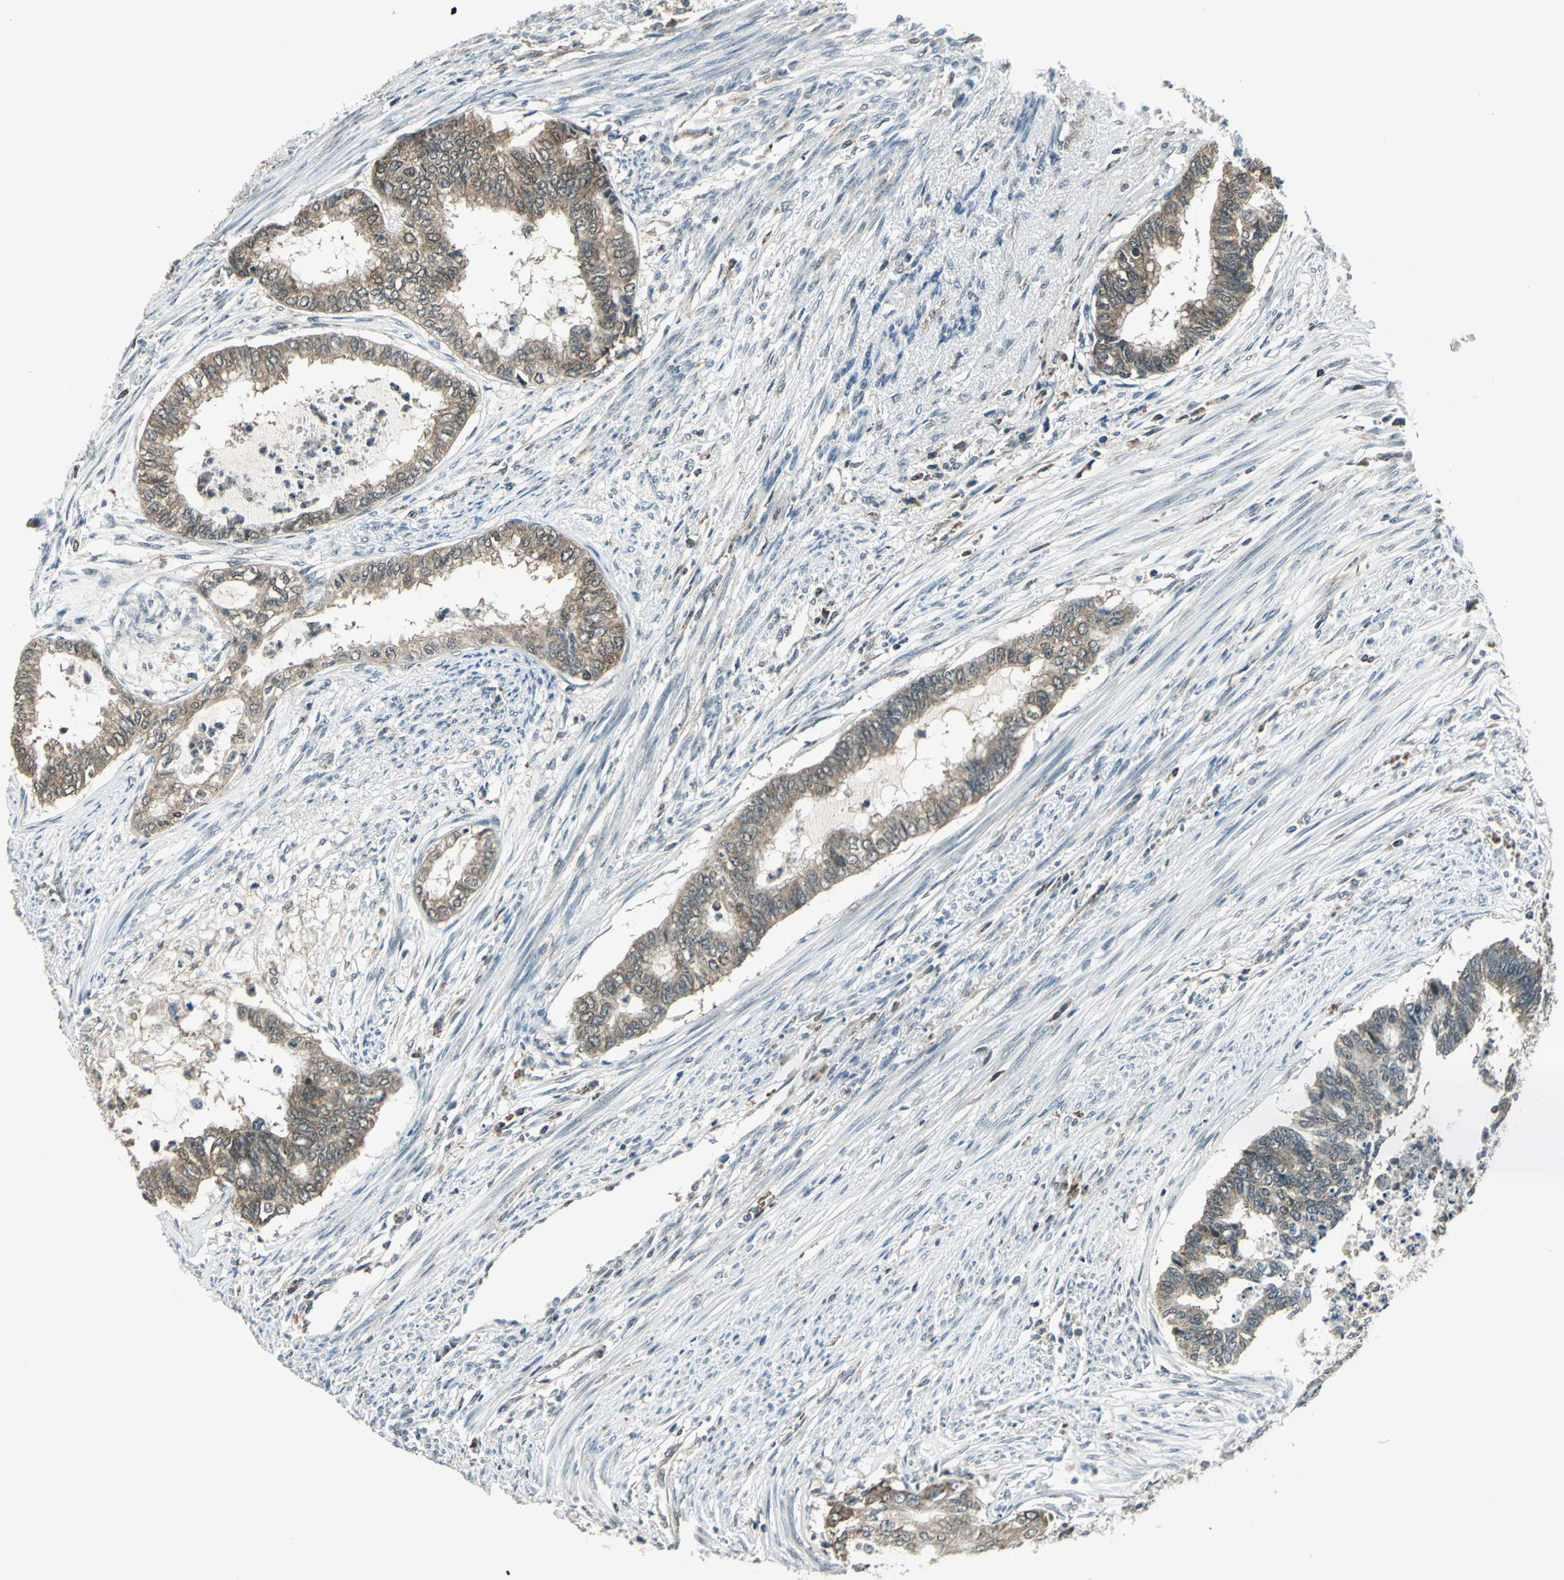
{"staining": {"intensity": "moderate", "quantity": ">75%", "location": "cytoplasmic/membranous"}, "tissue": "endometrial cancer", "cell_type": "Tumor cells", "image_type": "cancer", "snomed": [{"axis": "morphology", "description": "Adenocarcinoma, NOS"}, {"axis": "topography", "description": "Endometrium"}], "caption": "Brown immunohistochemical staining in human endometrial cancer exhibits moderate cytoplasmic/membranous expression in approximately >75% of tumor cells.", "gene": "NUDT2", "patient": {"sex": "female", "age": 79}}